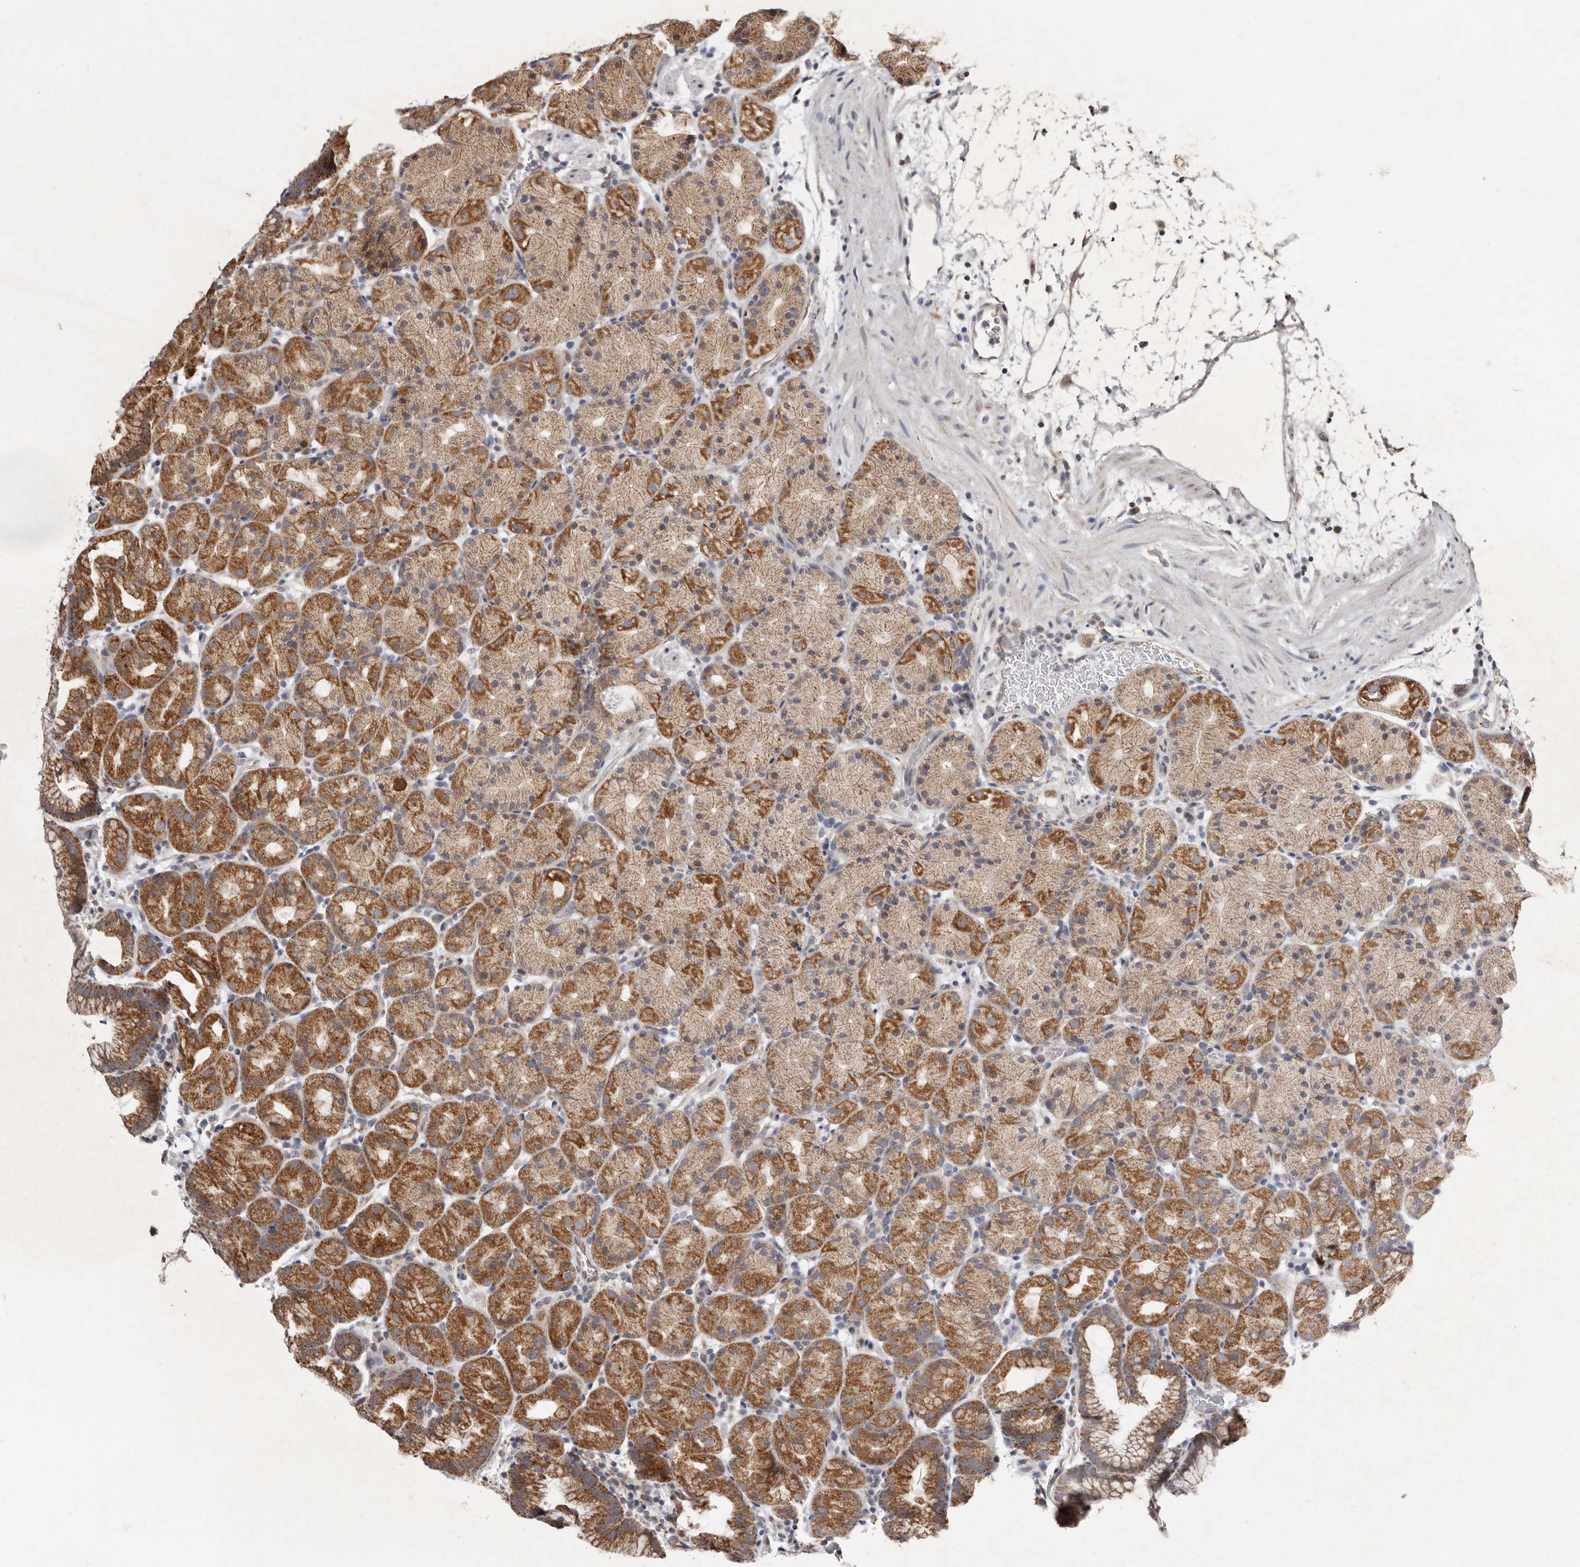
{"staining": {"intensity": "moderate", "quantity": "25%-75%", "location": "cytoplasmic/membranous"}, "tissue": "stomach", "cell_type": "Glandular cells", "image_type": "normal", "snomed": [{"axis": "morphology", "description": "Normal tissue, NOS"}, {"axis": "topography", "description": "Stomach, upper"}], "caption": "DAB (3,3'-diaminobenzidine) immunohistochemical staining of benign human stomach exhibits moderate cytoplasmic/membranous protein staining in approximately 25%-75% of glandular cells. (Brightfield microscopy of DAB IHC at high magnification).", "gene": "MRPL18", "patient": {"sex": "male", "age": 48}}